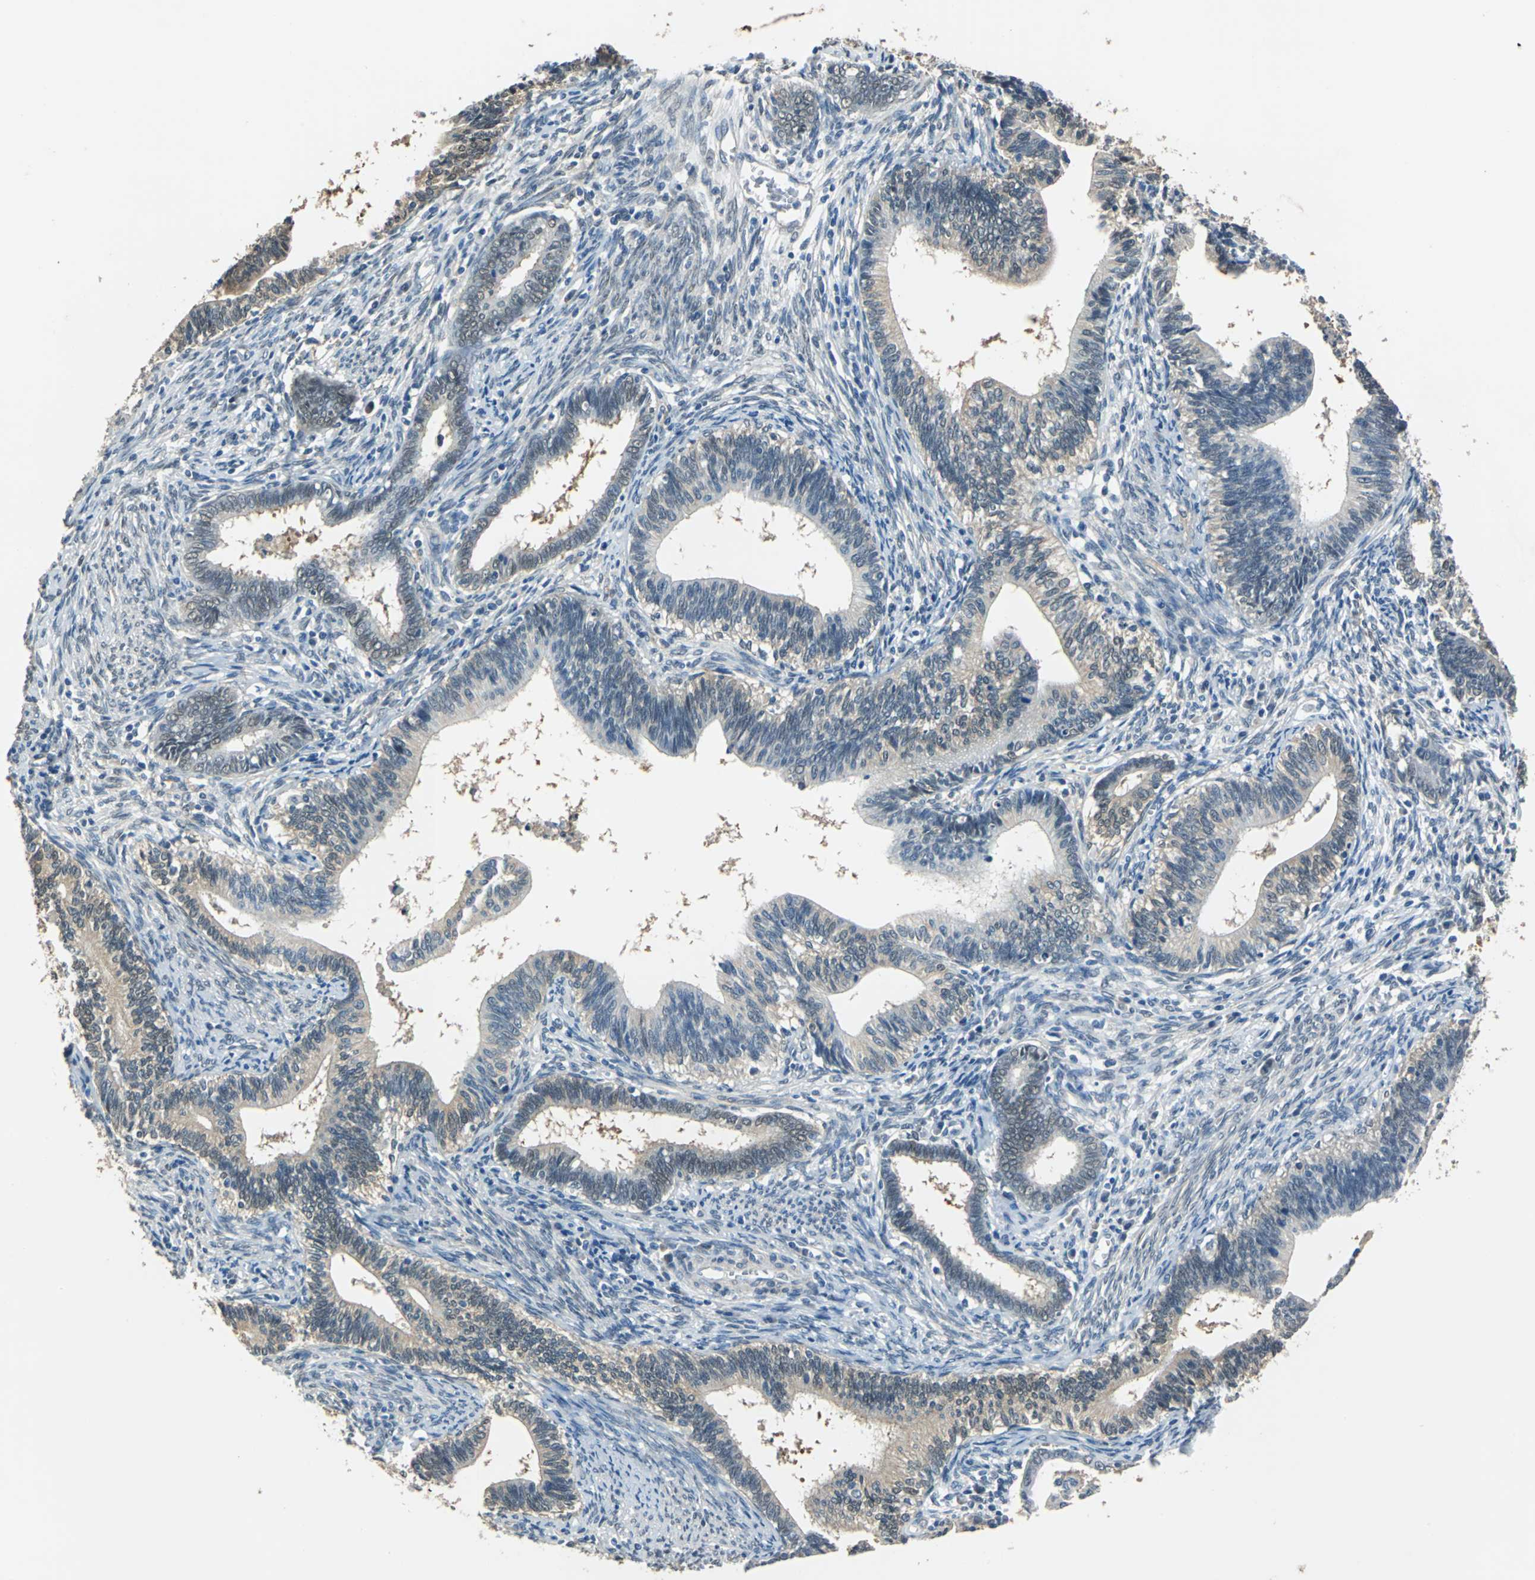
{"staining": {"intensity": "weak", "quantity": "25%-75%", "location": "cytoplasmic/membranous"}, "tissue": "cervical cancer", "cell_type": "Tumor cells", "image_type": "cancer", "snomed": [{"axis": "morphology", "description": "Adenocarcinoma, NOS"}, {"axis": "topography", "description": "Cervix"}], "caption": "Cervical cancer (adenocarcinoma) stained with a protein marker displays weak staining in tumor cells.", "gene": "FKBP4", "patient": {"sex": "female", "age": 44}}